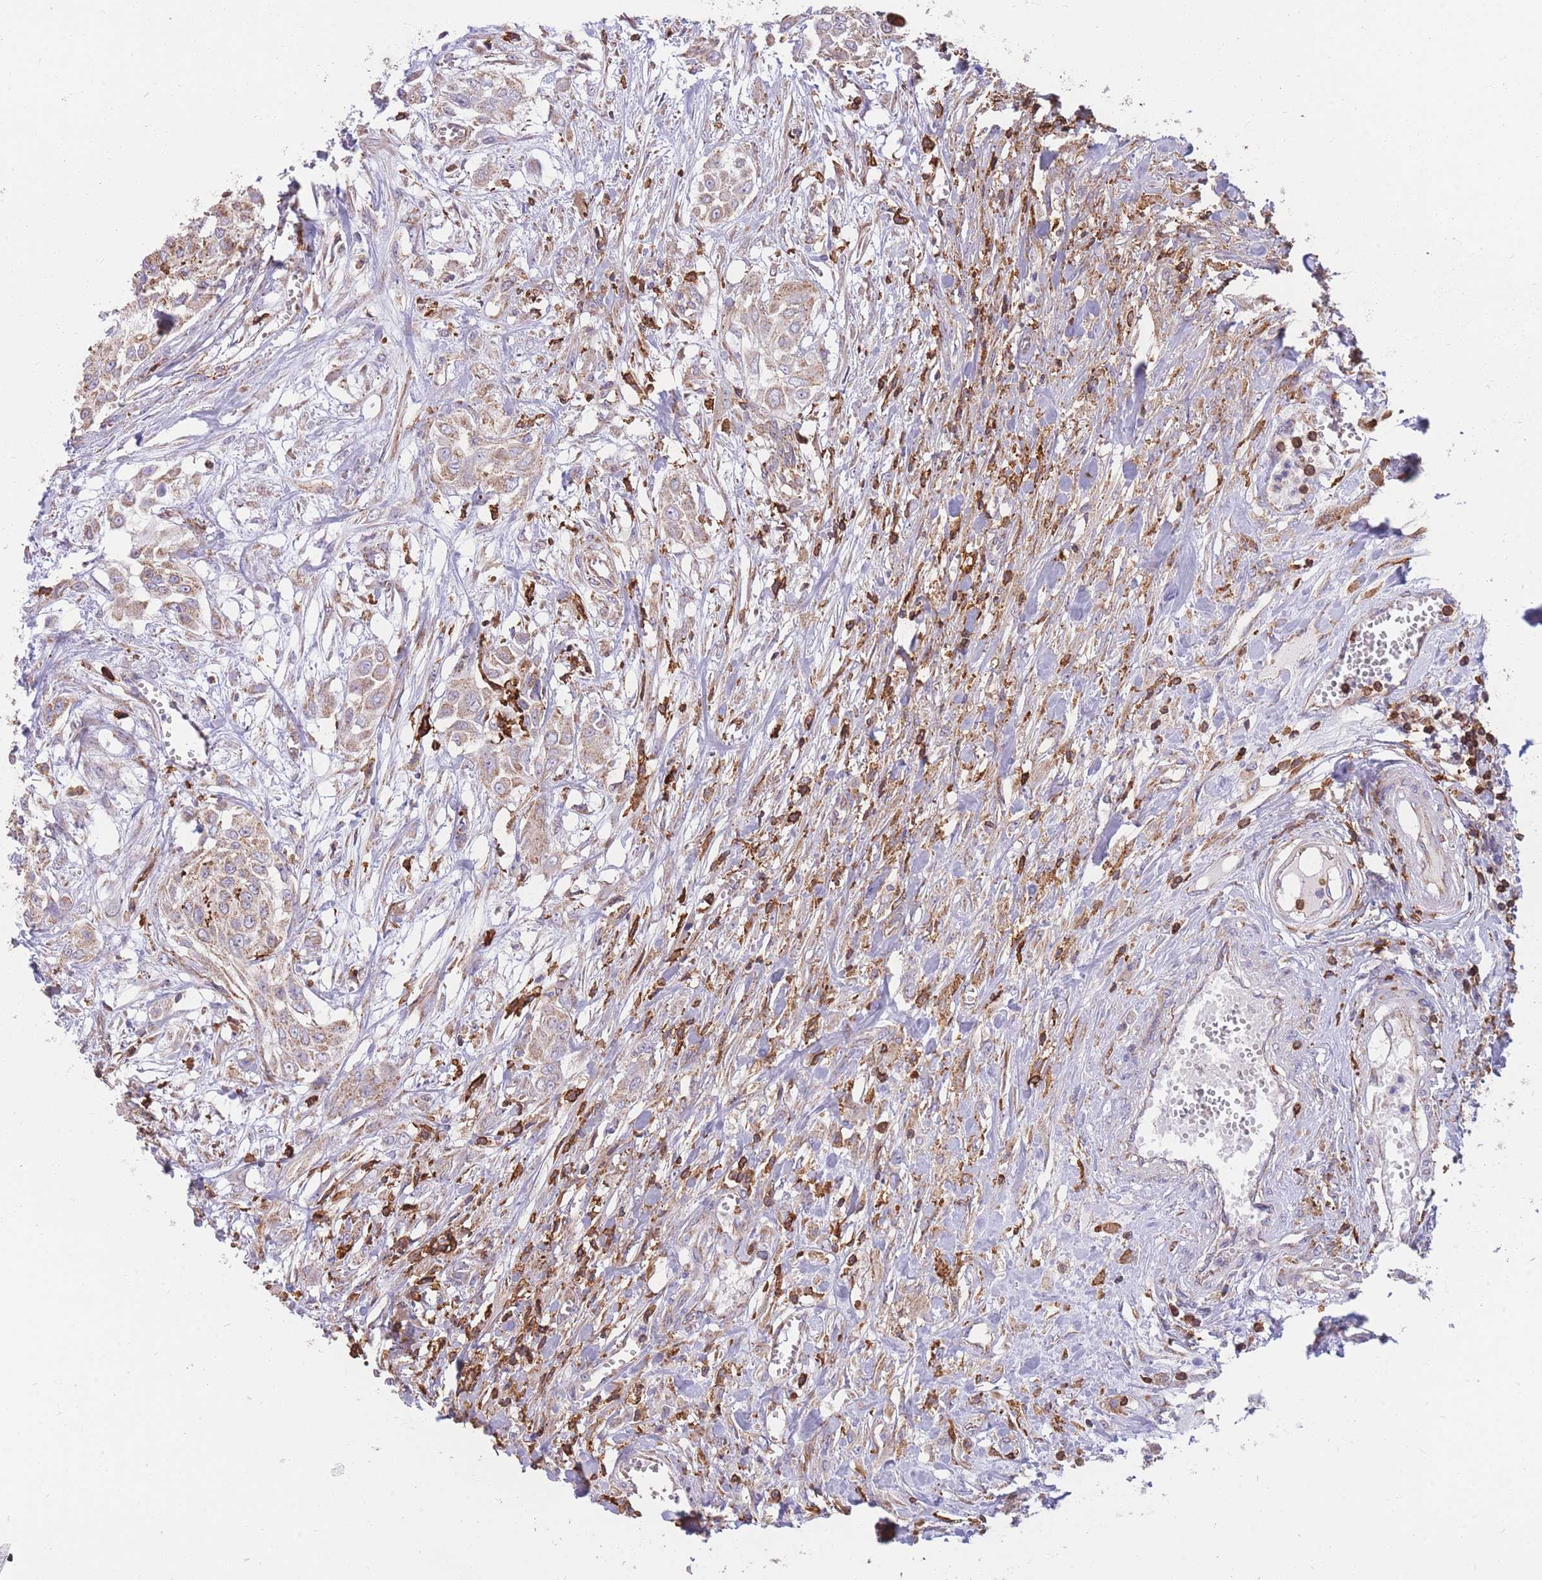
{"staining": {"intensity": "weak", "quantity": ">75%", "location": "cytoplasmic/membranous"}, "tissue": "urothelial cancer", "cell_type": "Tumor cells", "image_type": "cancer", "snomed": [{"axis": "morphology", "description": "Urothelial carcinoma, High grade"}, {"axis": "topography", "description": "Urinary bladder"}], "caption": "Immunohistochemistry (DAB (3,3'-diaminobenzidine)) staining of high-grade urothelial carcinoma exhibits weak cytoplasmic/membranous protein expression in about >75% of tumor cells. Using DAB (3,3'-diaminobenzidine) (brown) and hematoxylin (blue) stains, captured at high magnification using brightfield microscopy.", "gene": "MRPL54", "patient": {"sex": "male", "age": 57}}